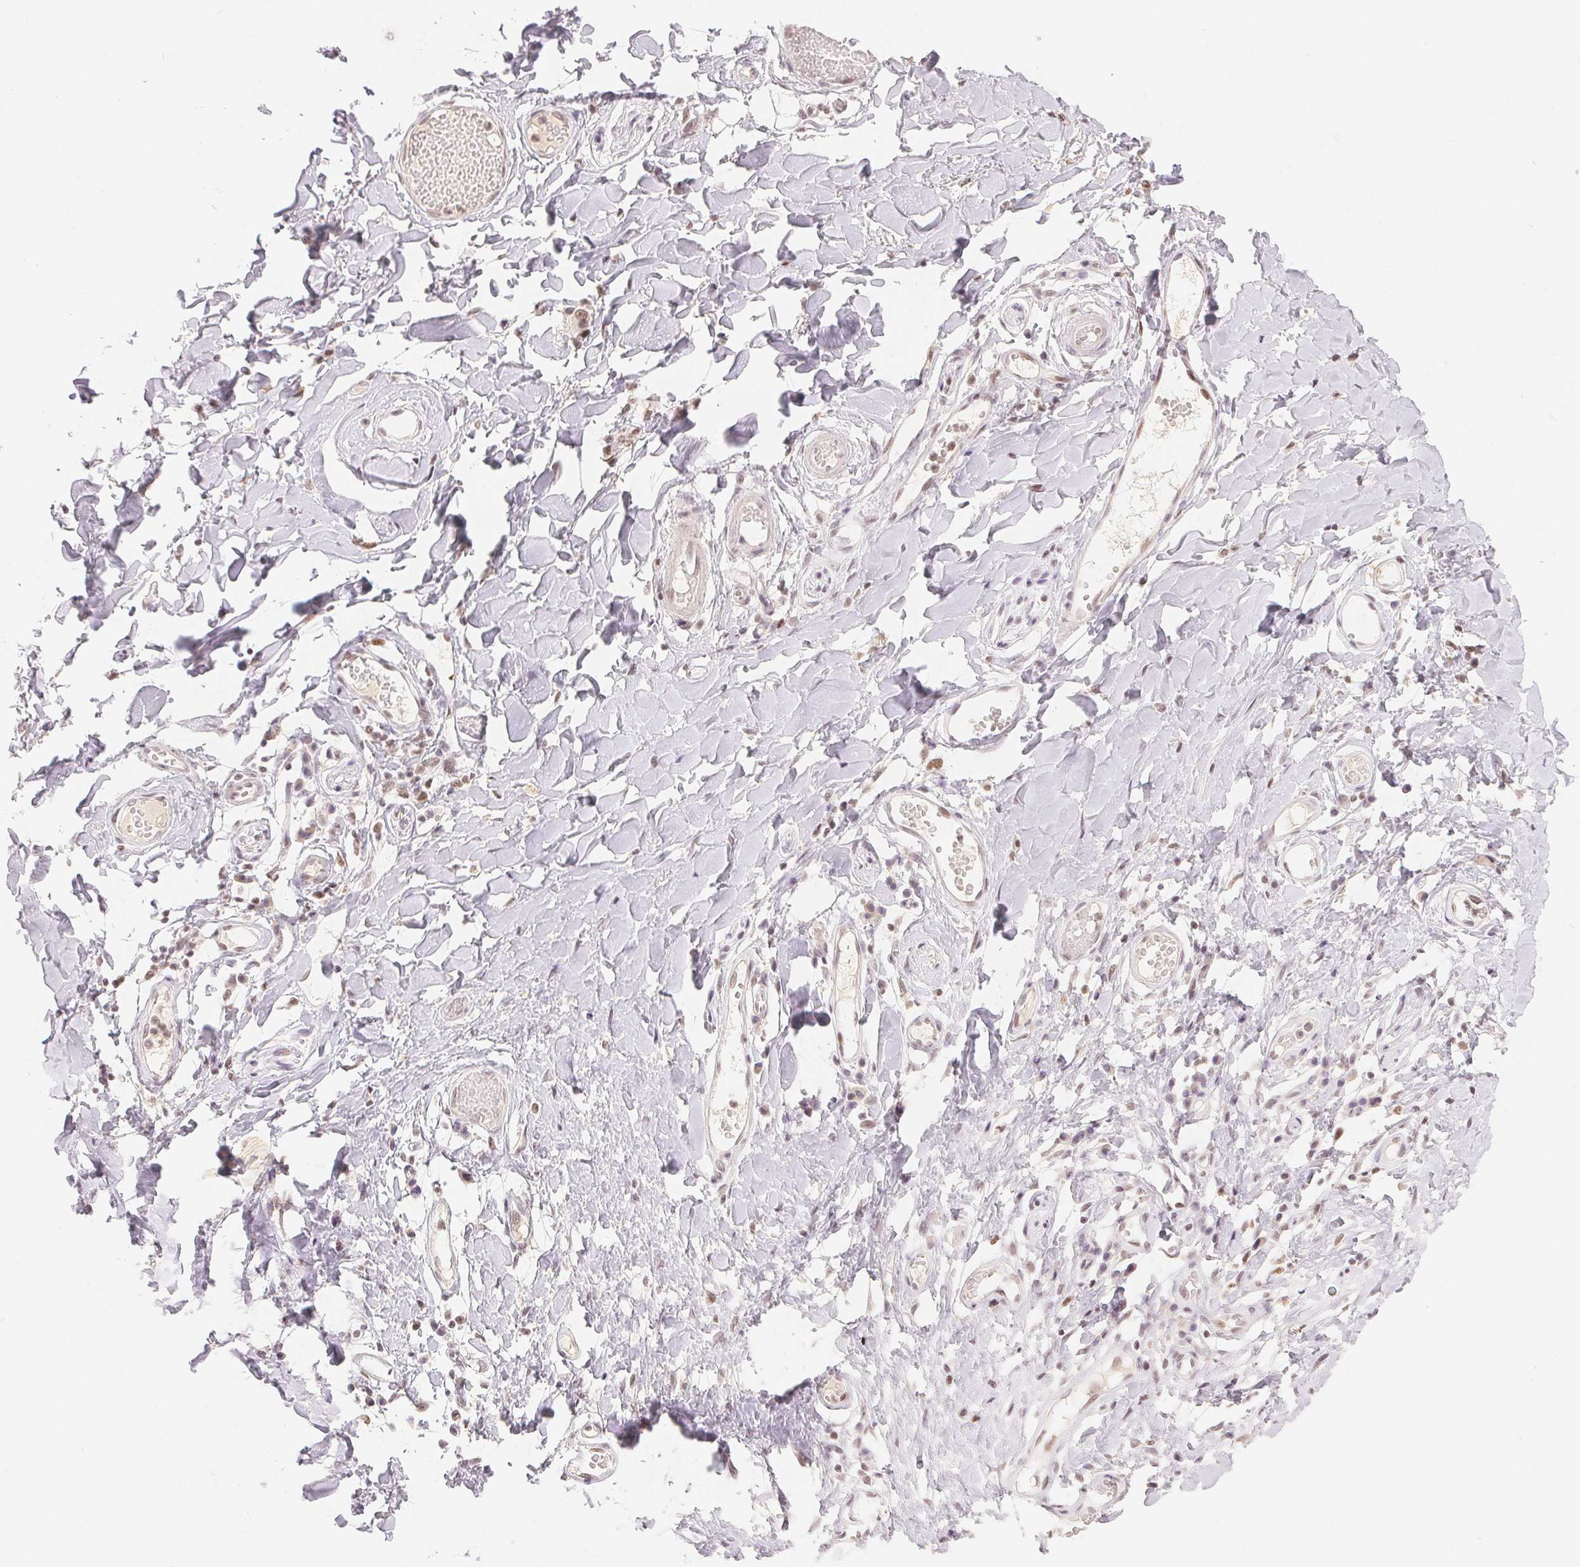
{"staining": {"intensity": "moderate", "quantity": "<25%", "location": "nuclear"}, "tissue": "adipose tissue", "cell_type": "Adipocytes", "image_type": "normal", "snomed": [{"axis": "morphology", "description": "Normal tissue, NOS"}, {"axis": "topography", "description": "Anal"}, {"axis": "topography", "description": "Peripheral nerve tissue"}], "caption": "Adipocytes demonstrate low levels of moderate nuclear staining in about <25% of cells in normal adipose tissue. (DAB IHC, brown staining for protein, blue staining for nuclei).", "gene": "DEK", "patient": {"sex": "male", "age": 78}}